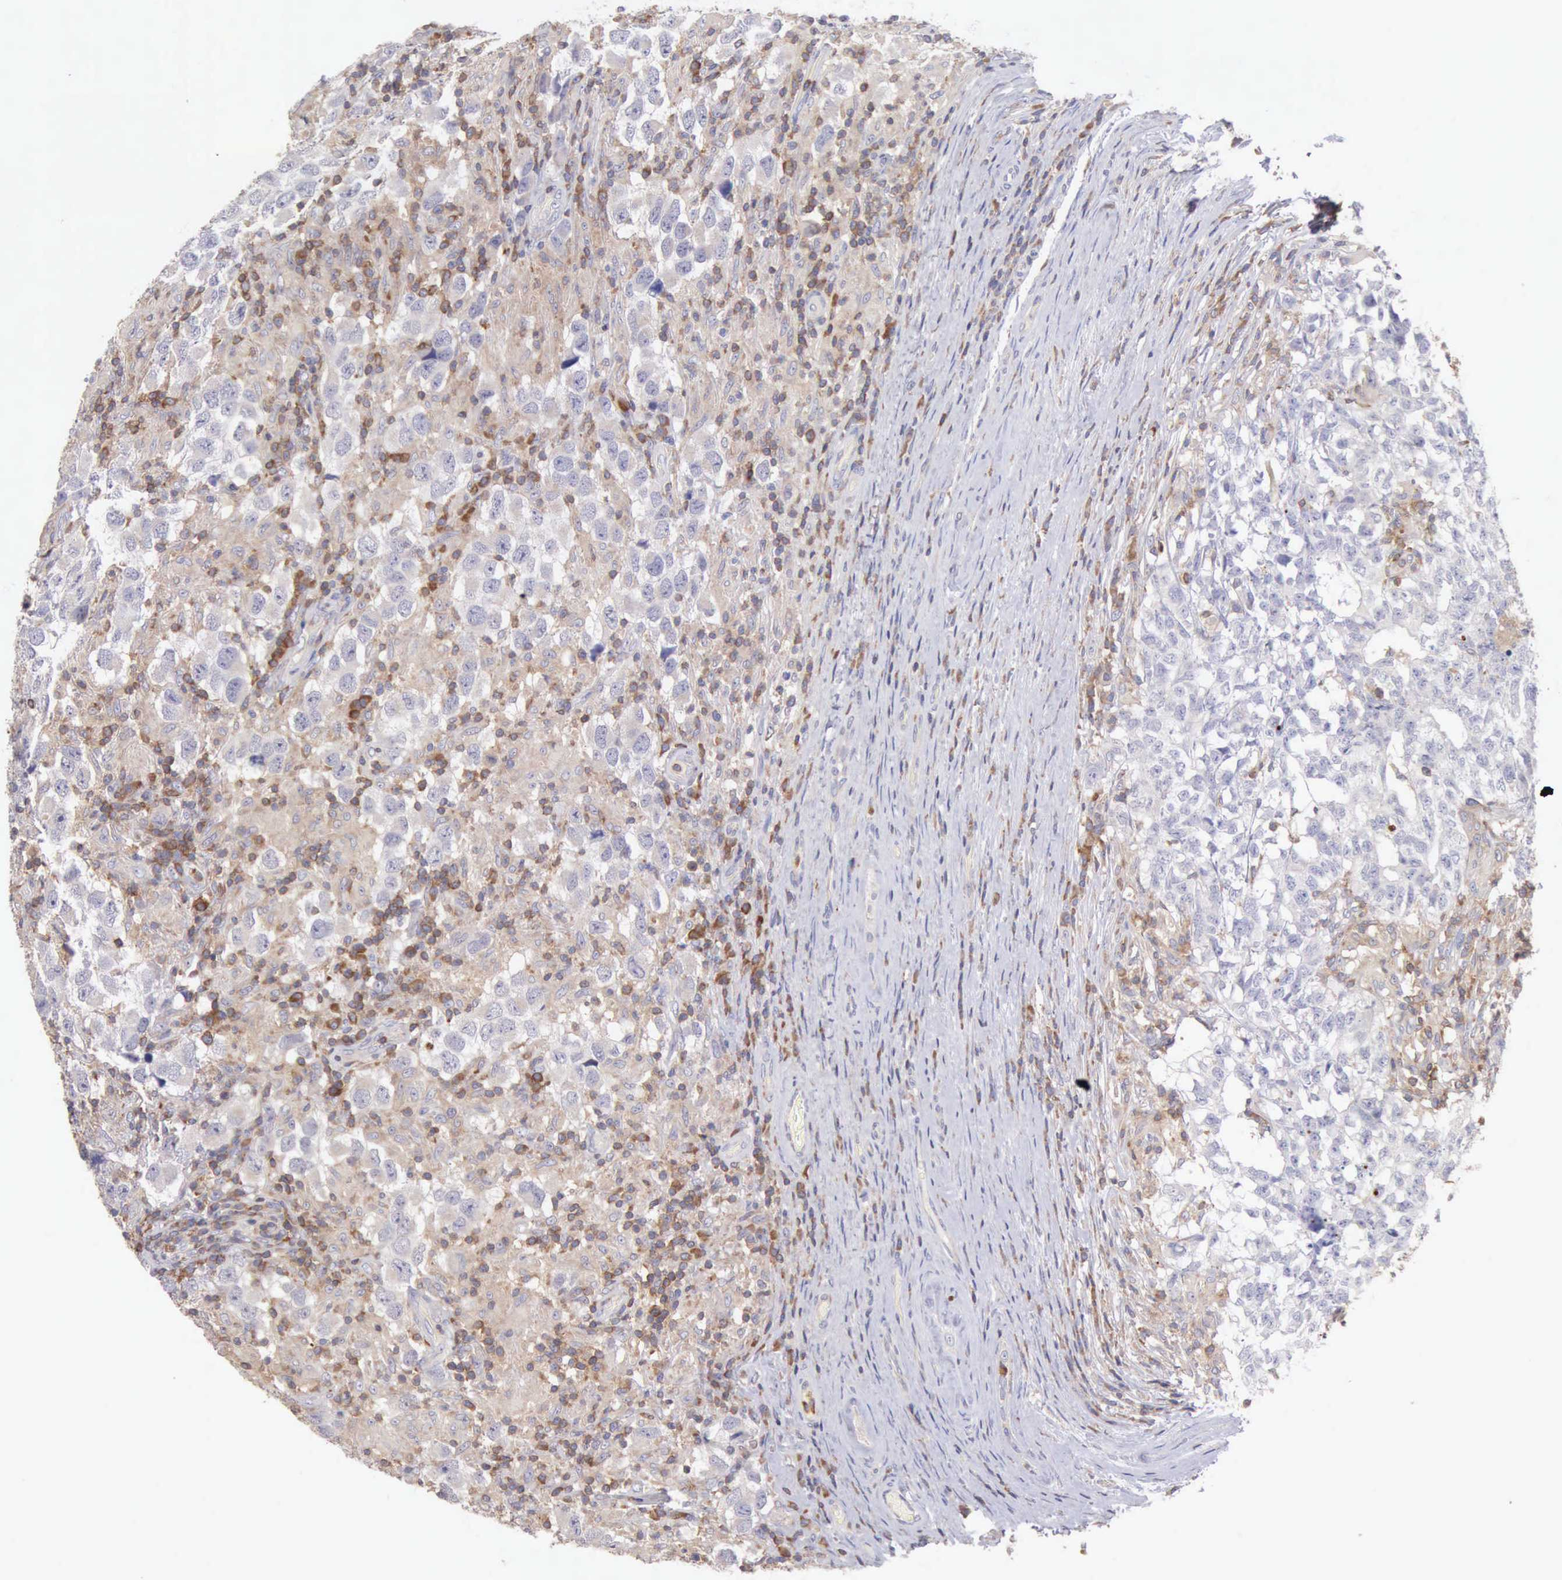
{"staining": {"intensity": "negative", "quantity": "none", "location": "none"}, "tissue": "testis cancer", "cell_type": "Tumor cells", "image_type": "cancer", "snomed": [{"axis": "morphology", "description": "Carcinoma, Embryonal, NOS"}, {"axis": "topography", "description": "Testis"}], "caption": "Testis embryonal carcinoma stained for a protein using immunohistochemistry (IHC) shows no positivity tumor cells.", "gene": "SASH3", "patient": {"sex": "male", "age": 21}}